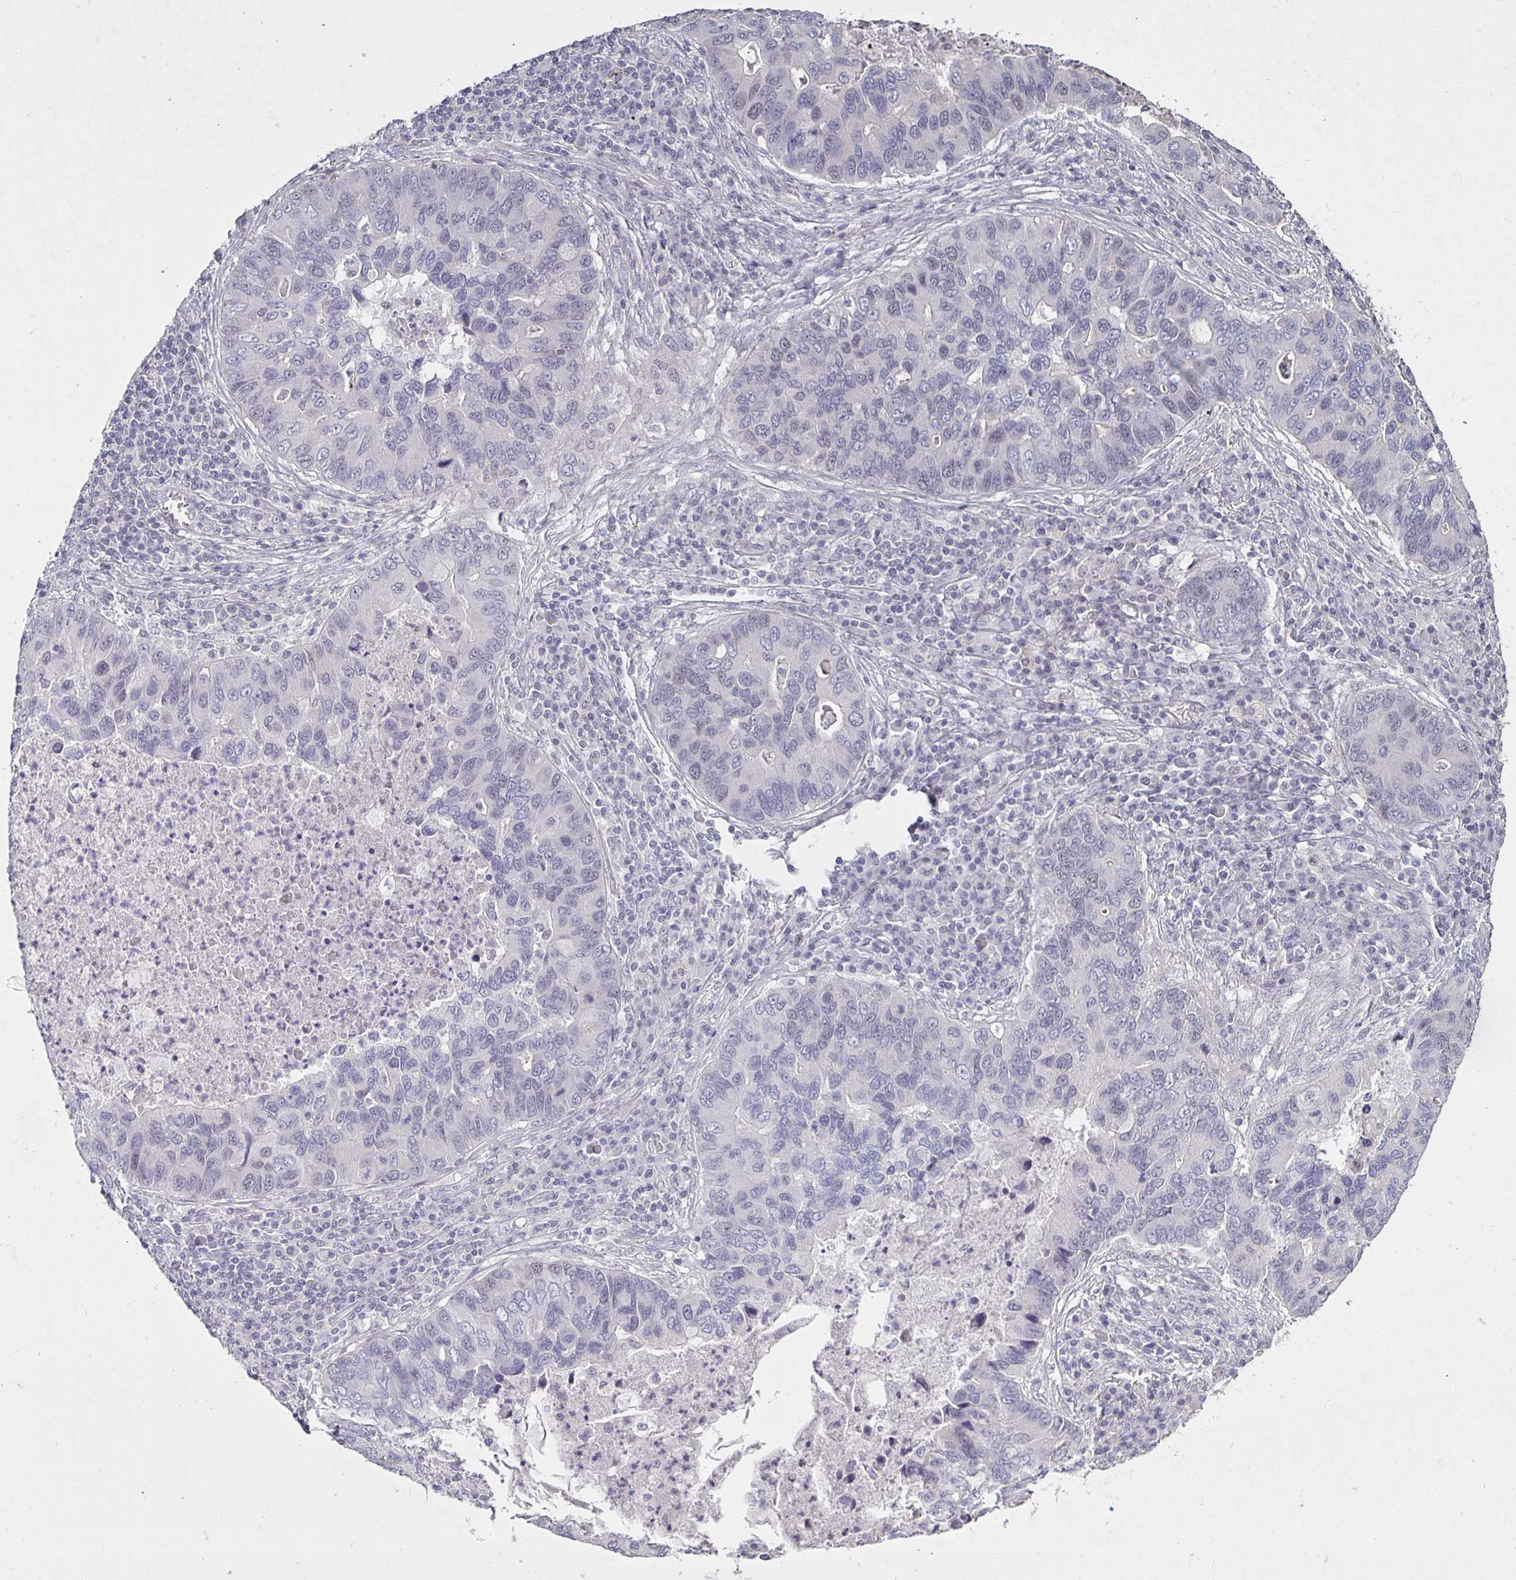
{"staining": {"intensity": "negative", "quantity": "none", "location": "none"}, "tissue": "lung cancer", "cell_type": "Tumor cells", "image_type": "cancer", "snomed": [{"axis": "morphology", "description": "Adenocarcinoma, NOS"}, {"axis": "morphology", "description": "Adenocarcinoma, metastatic, NOS"}, {"axis": "topography", "description": "Lymph node"}, {"axis": "topography", "description": "Lung"}], "caption": "Immunohistochemistry micrograph of neoplastic tissue: human metastatic adenocarcinoma (lung) stained with DAB (3,3'-diaminobenzidine) demonstrates no significant protein expression in tumor cells.", "gene": "MLH1", "patient": {"sex": "female", "age": 54}}